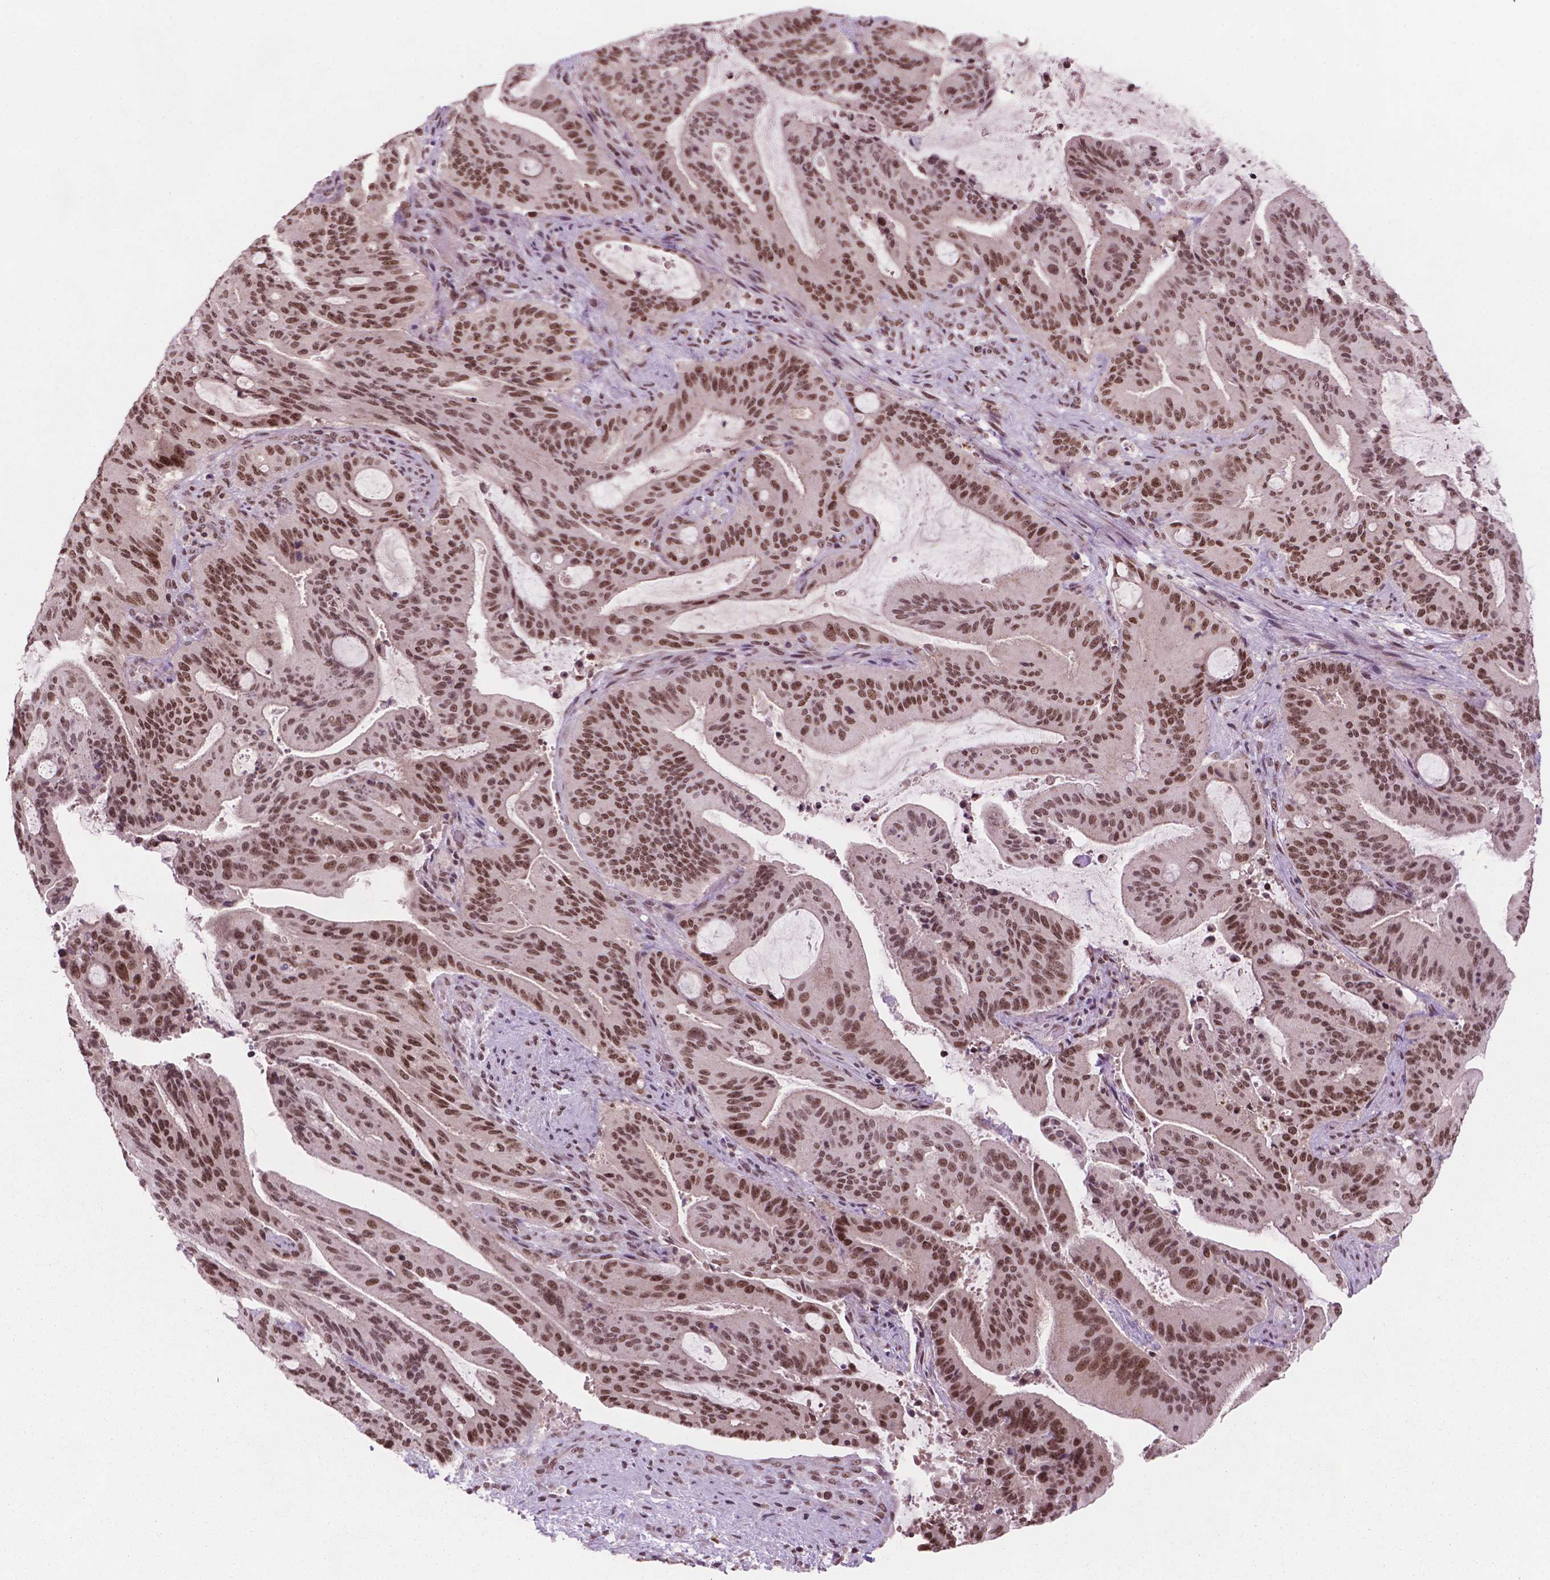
{"staining": {"intensity": "moderate", "quantity": ">75%", "location": "nuclear"}, "tissue": "liver cancer", "cell_type": "Tumor cells", "image_type": "cancer", "snomed": [{"axis": "morphology", "description": "Cholangiocarcinoma"}, {"axis": "topography", "description": "Liver"}], "caption": "Tumor cells reveal medium levels of moderate nuclear expression in approximately >75% of cells in human liver cancer (cholangiocarcinoma).", "gene": "POLR2E", "patient": {"sex": "female", "age": 73}}